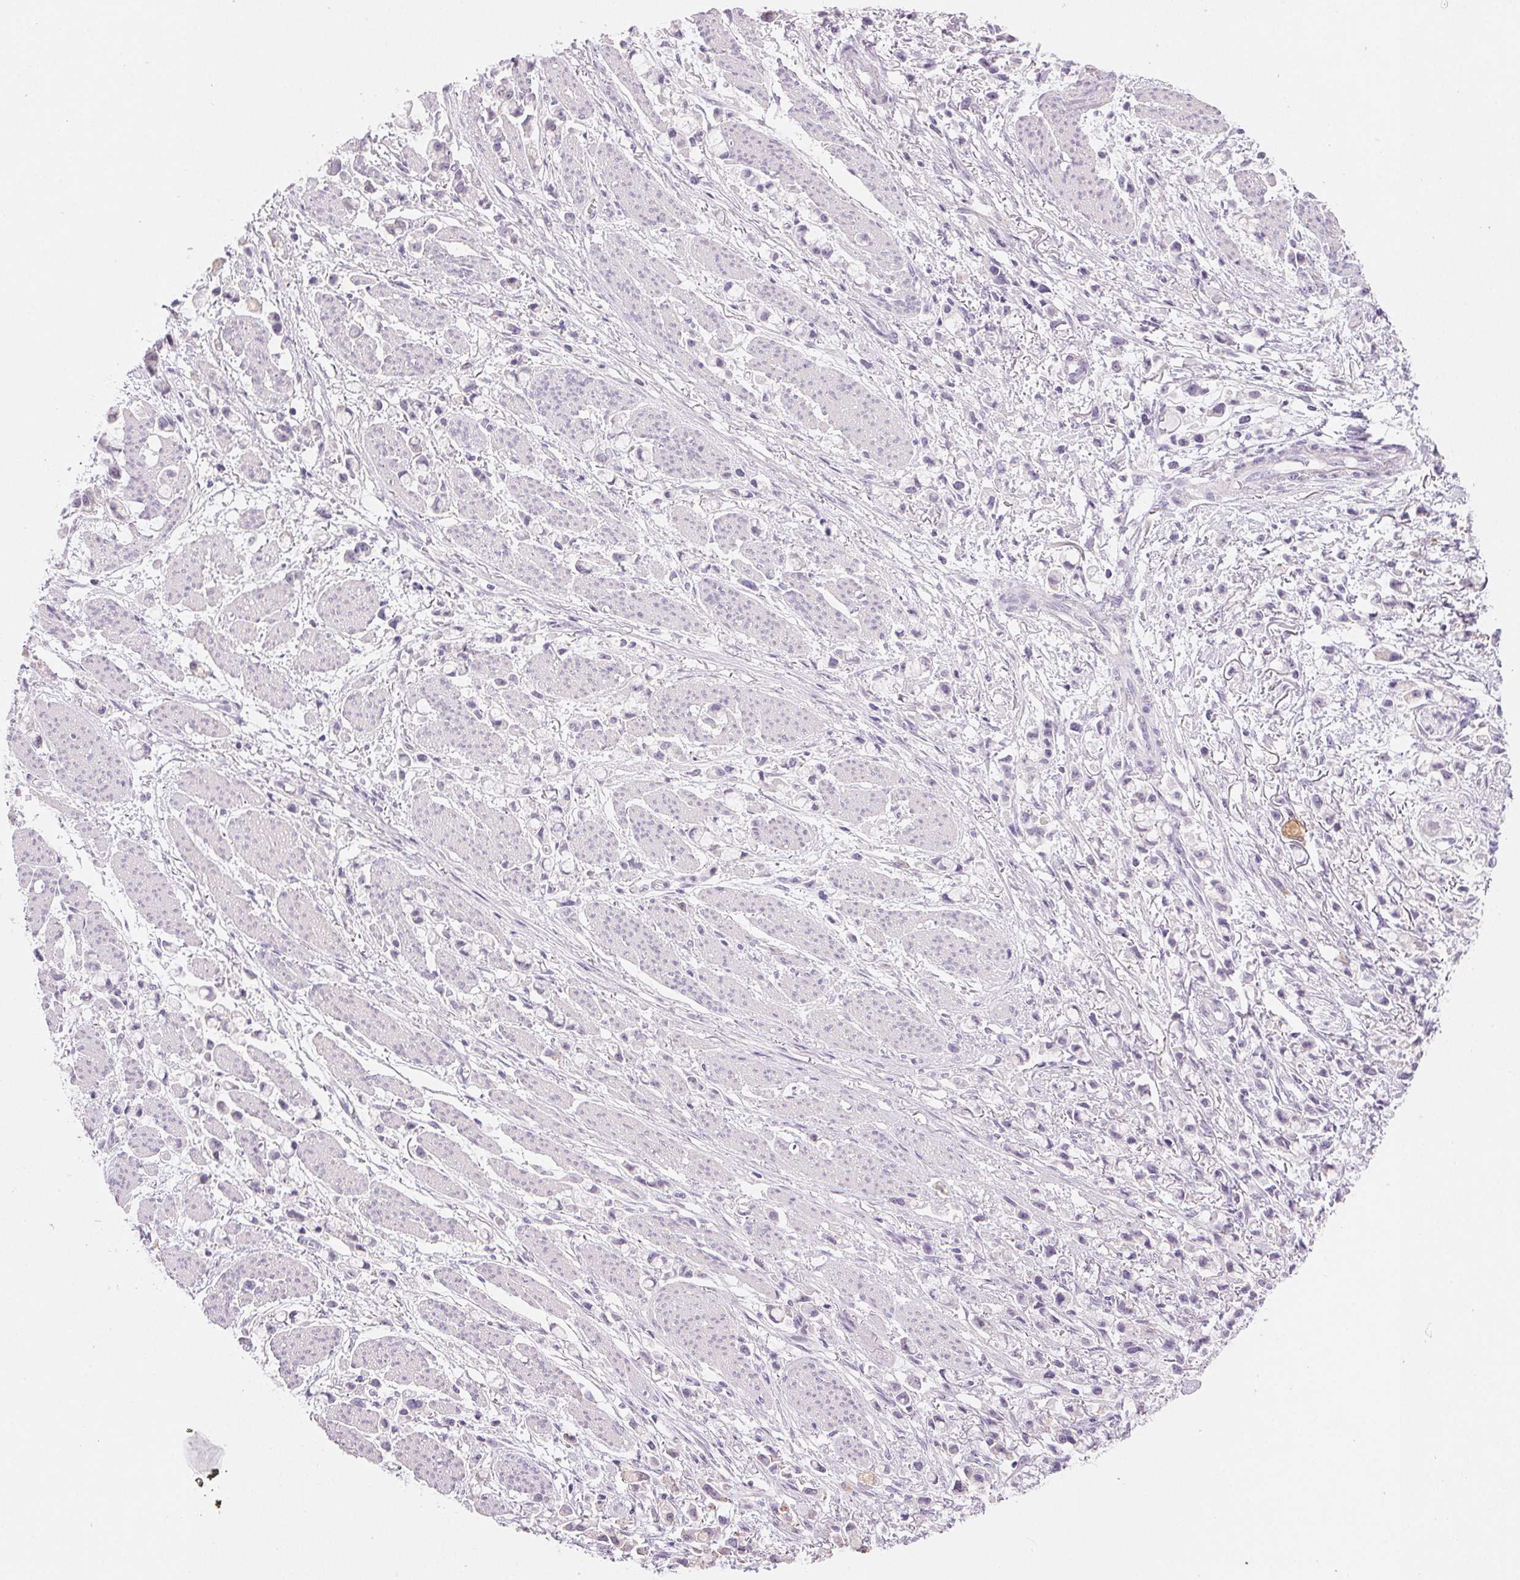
{"staining": {"intensity": "negative", "quantity": "none", "location": "none"}, "tissue": "stomach cancer", "cell_type": "Tumor cells", "image_type": "cancer", "snomed": [{"axis": "morphology", "description": "Adenocarcinoma, NOS"}, {"axis": "topography", "description": "Stomach"}], "caption": "Histopathology image shows no protein staining in tumor cells of stomach cancer tissue.", "gene": "BPIFB2", "patient": {"sex": "female", "age": 81}}